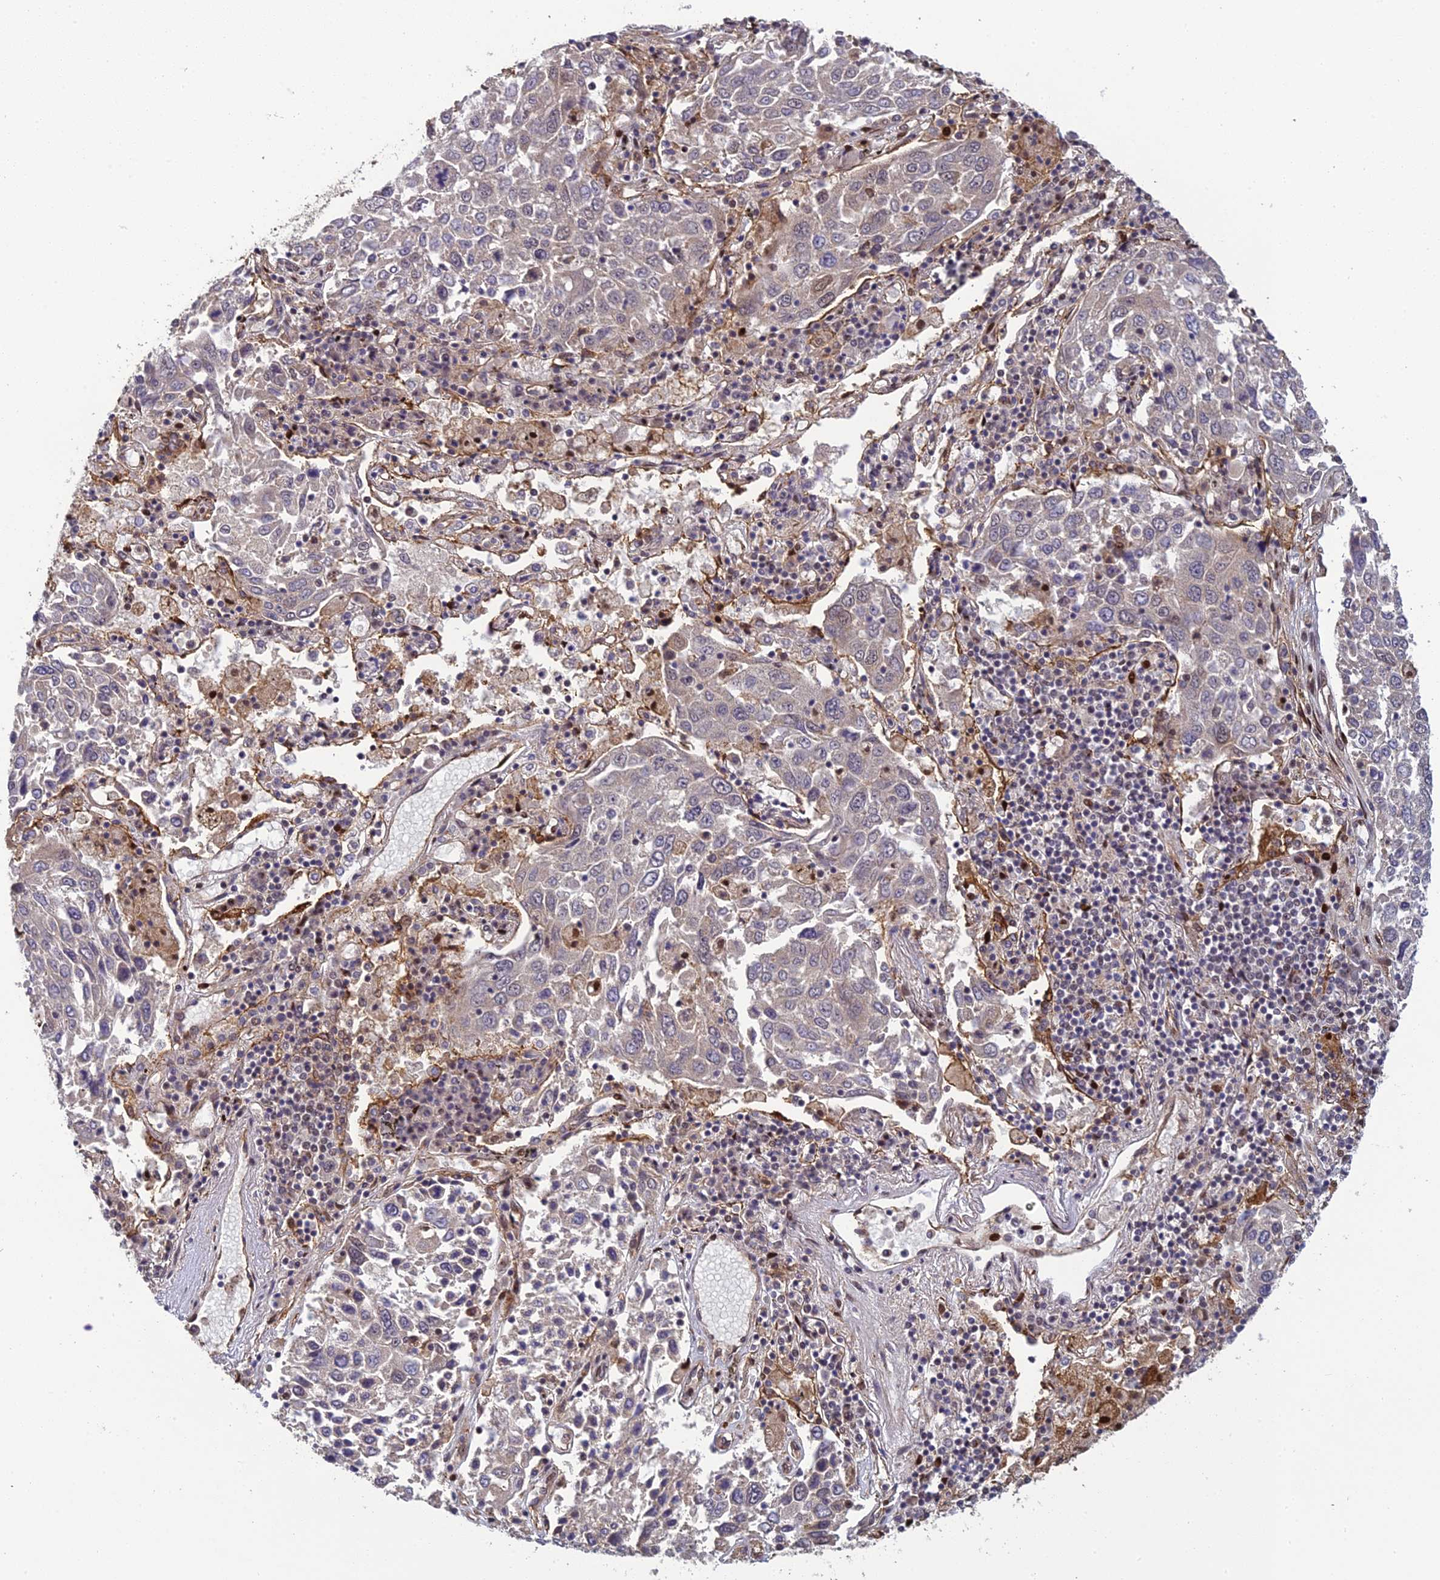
{"staining": {"intensity": "negative", "quantity": "none", "location": "none"}, "tissue": "lung cancer", "cell_type": "Tumor cells", "image_type": "cancer", "snomed": [{"axis": "morphology", "description": "Squamous cell carcinoma, NOS"}, {"axis": "topography", "description": "Lung"}], "caption": "Immunohistochemistry image of human lung cancer (squamous cell carcinoma) stained for a protein (brown), which displays no staining in tumor cells. The staining is performed using DAB (3,3'-diaminobenzidine) brown chromogen with nuclei counter-stained in using hematoxylin.", "gene": "RANBP3", "patient": {"sex": "male", "age": 65}}